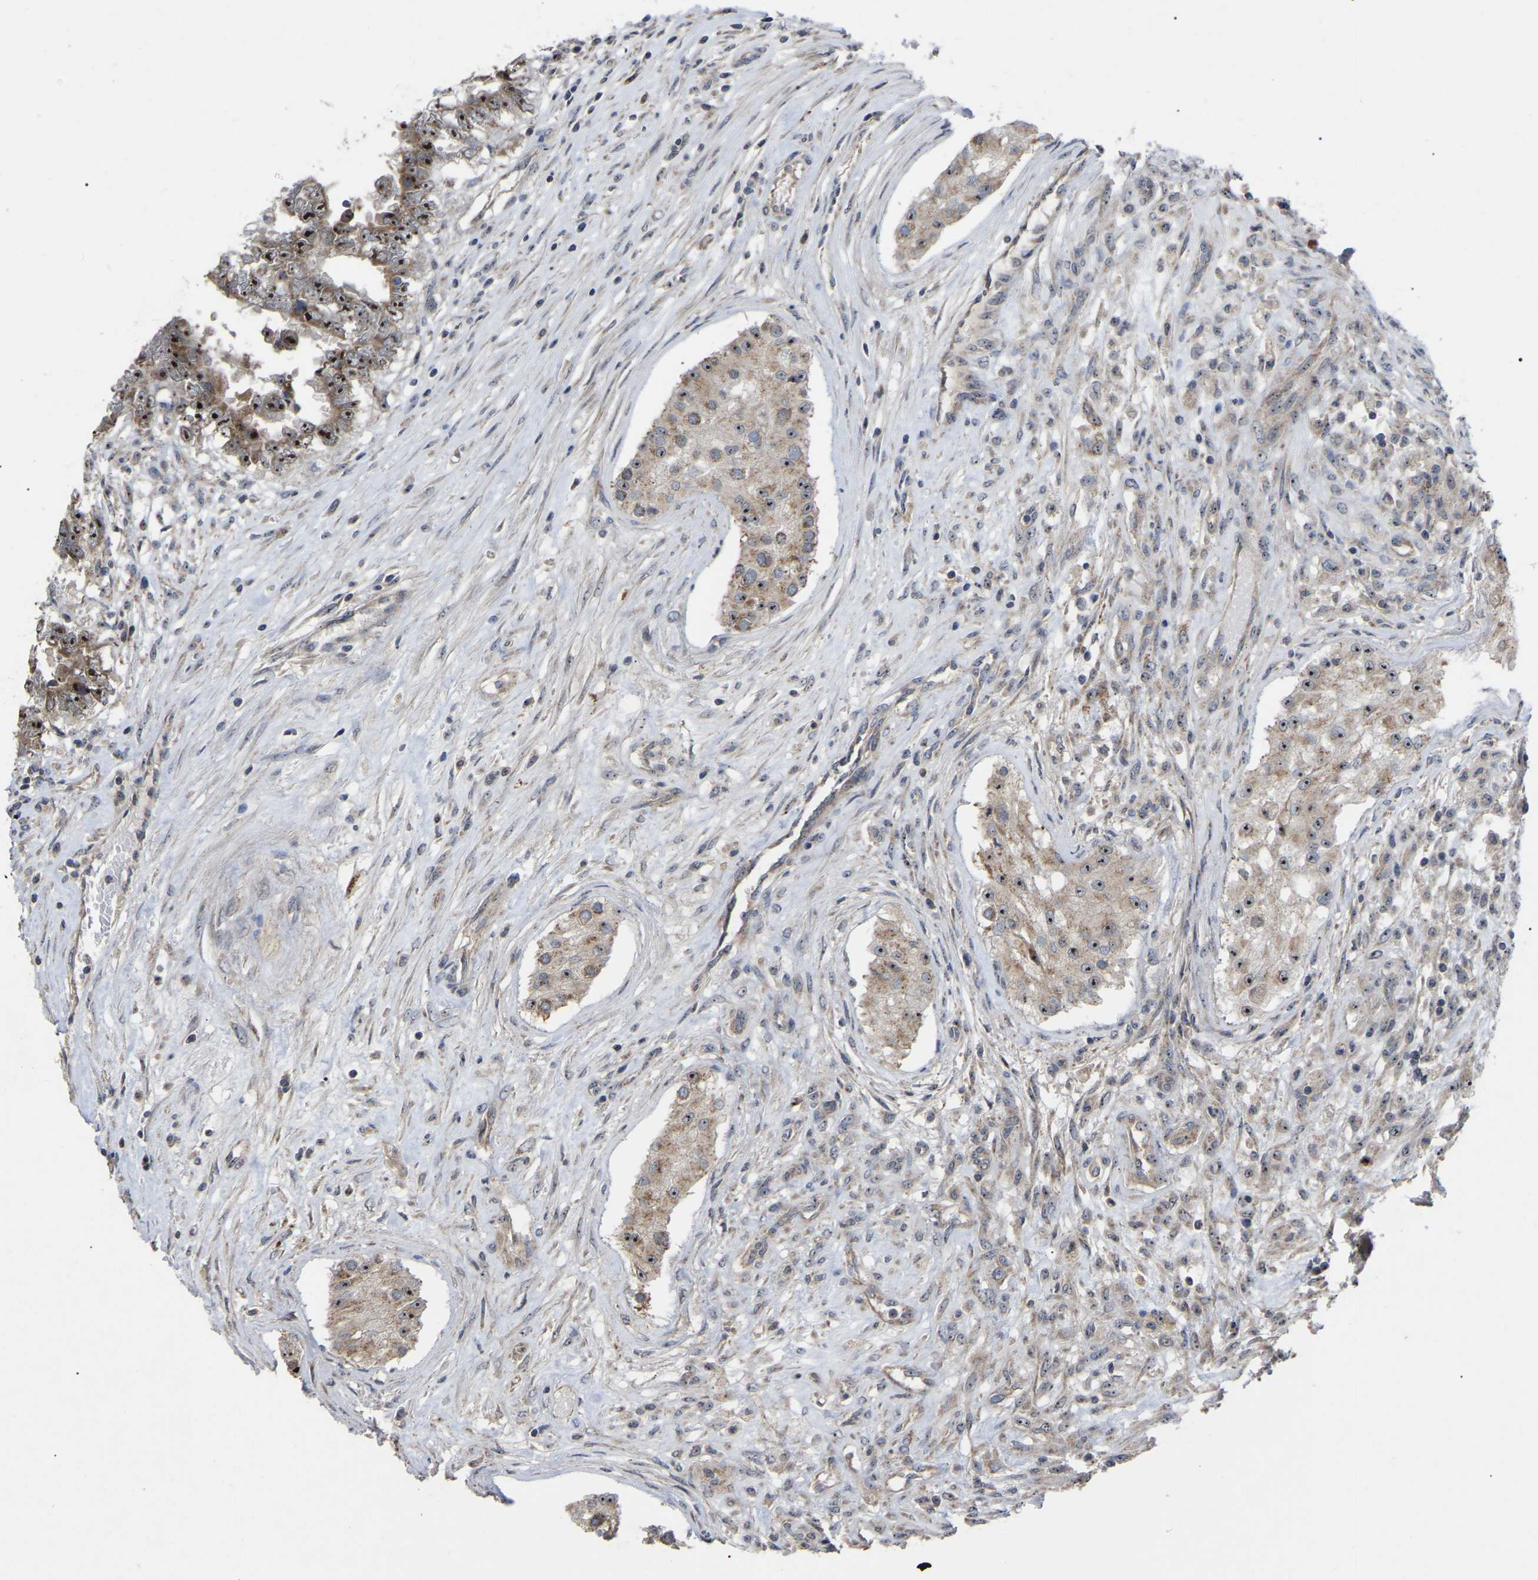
{"staining": {"intensity": "strong", "quantity": ">75%", "location": "cytoplasmic/membranous,nuclear"}, "tissue": "testis cancer", "cell_type": "Tumor cells", "image_type": "cancer", "snomed": [{"axis": "morphology", "description": "Carcinoma, Embryonal, NOS"}, {"axis": "topography", "description": "Testis"}], "caption": "Immunohistochemical staining of human testis cancer reveals strong cytoplasmic/membranous and nuclear protein staining in about >75% of tumor cells.", "gene": "NOP53", "patient": {"sex": "male", "age": 25}}